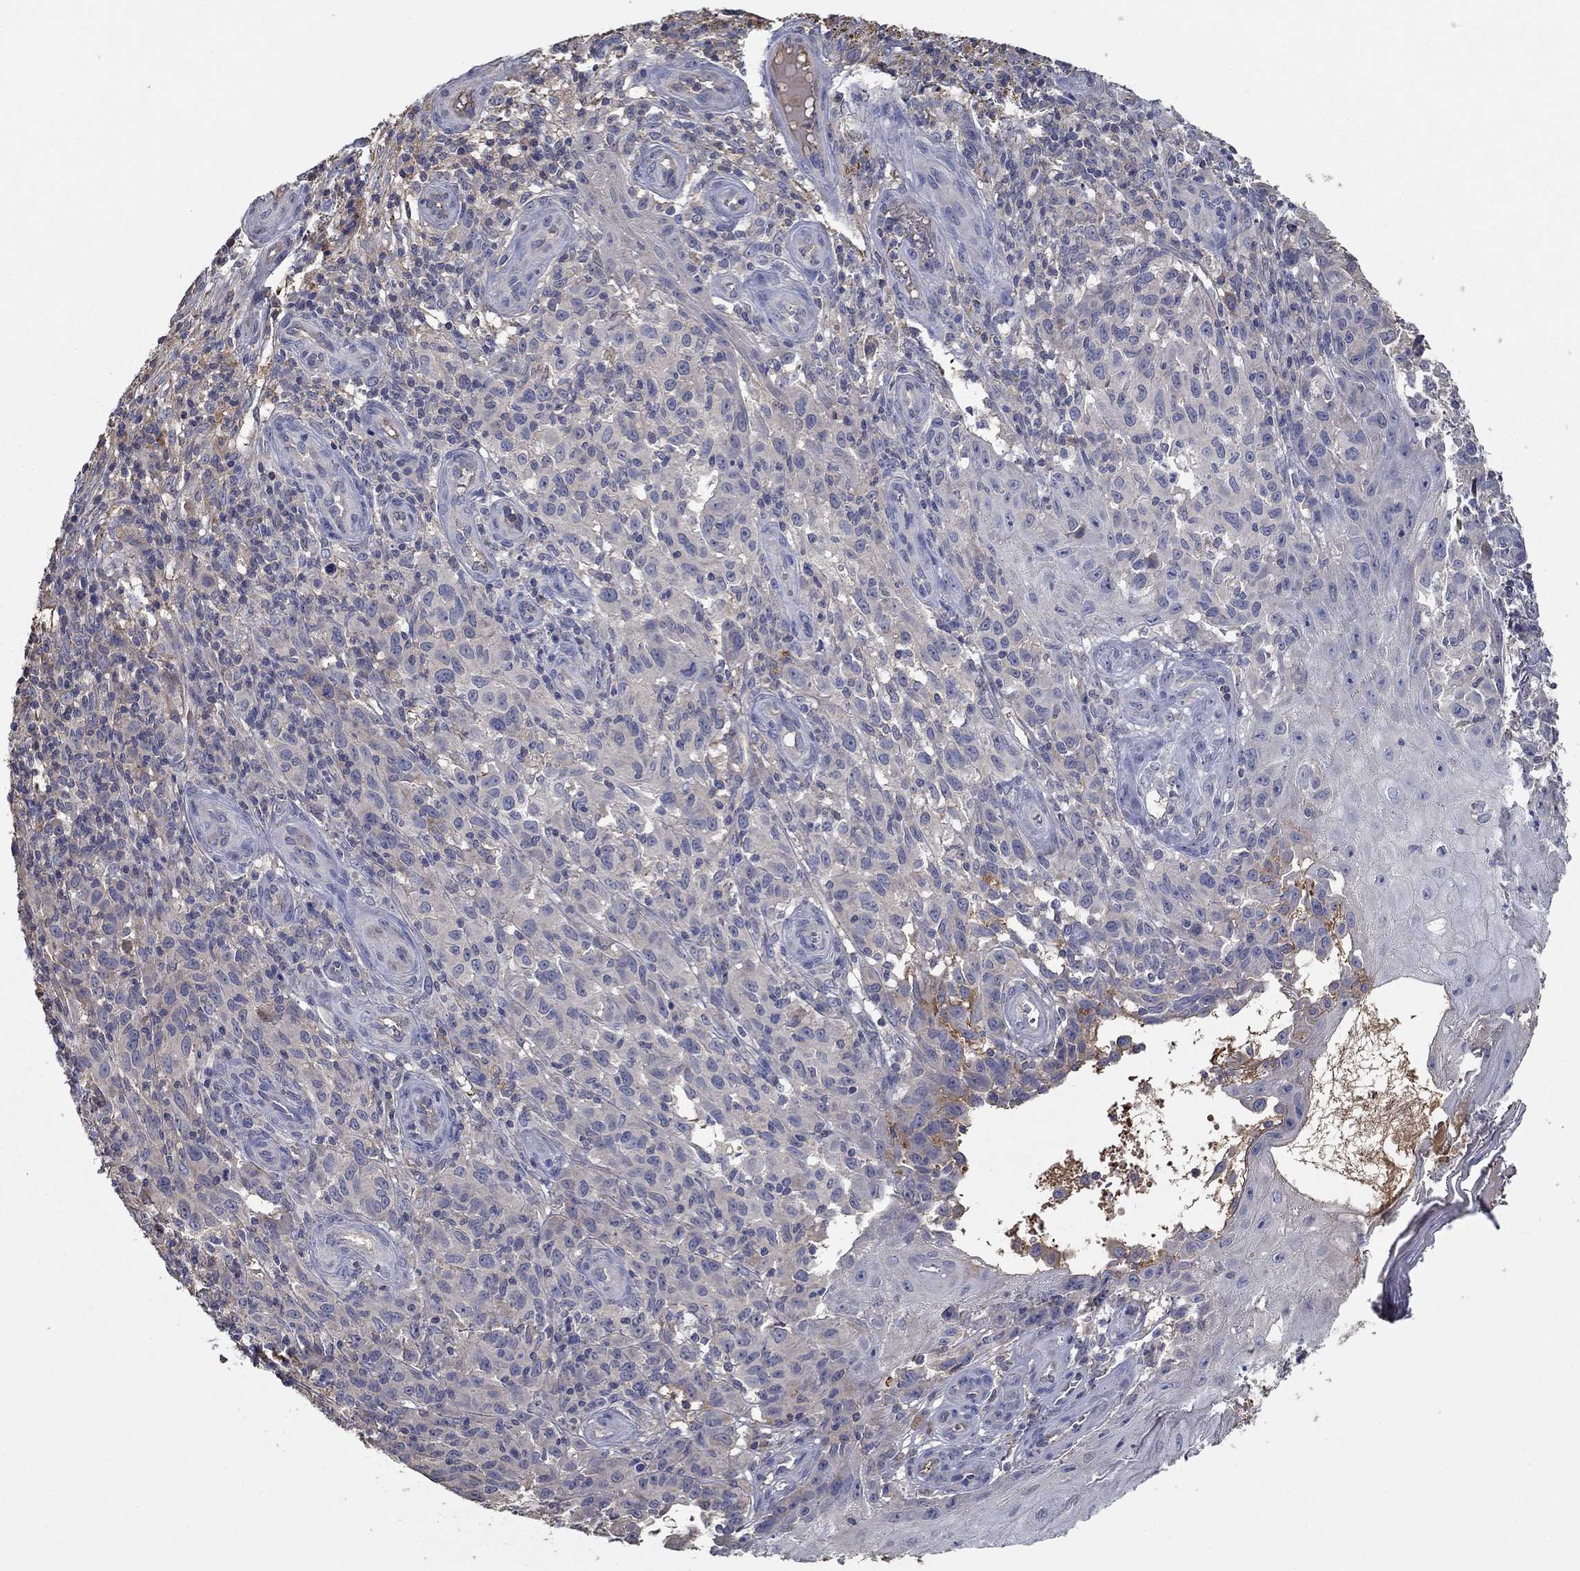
{"staining": {"intensity": "negative", "quantity": "none", "location": "none"}, "tissue": "melanoma", "cell_type": "Tumor cells", "image_type": "cancer", "snomed": [{"axis": "morphology", "description": "Malignant melanoma, NOS"}, {"axis": "topography", "description": "Skin"}], "caption": "The immunohistochemistry histopathology image has no significant positivity in tumor cells of melanoma tissue.", "gene": "IL10", "patient": {"sex": "female", "age": 53}}